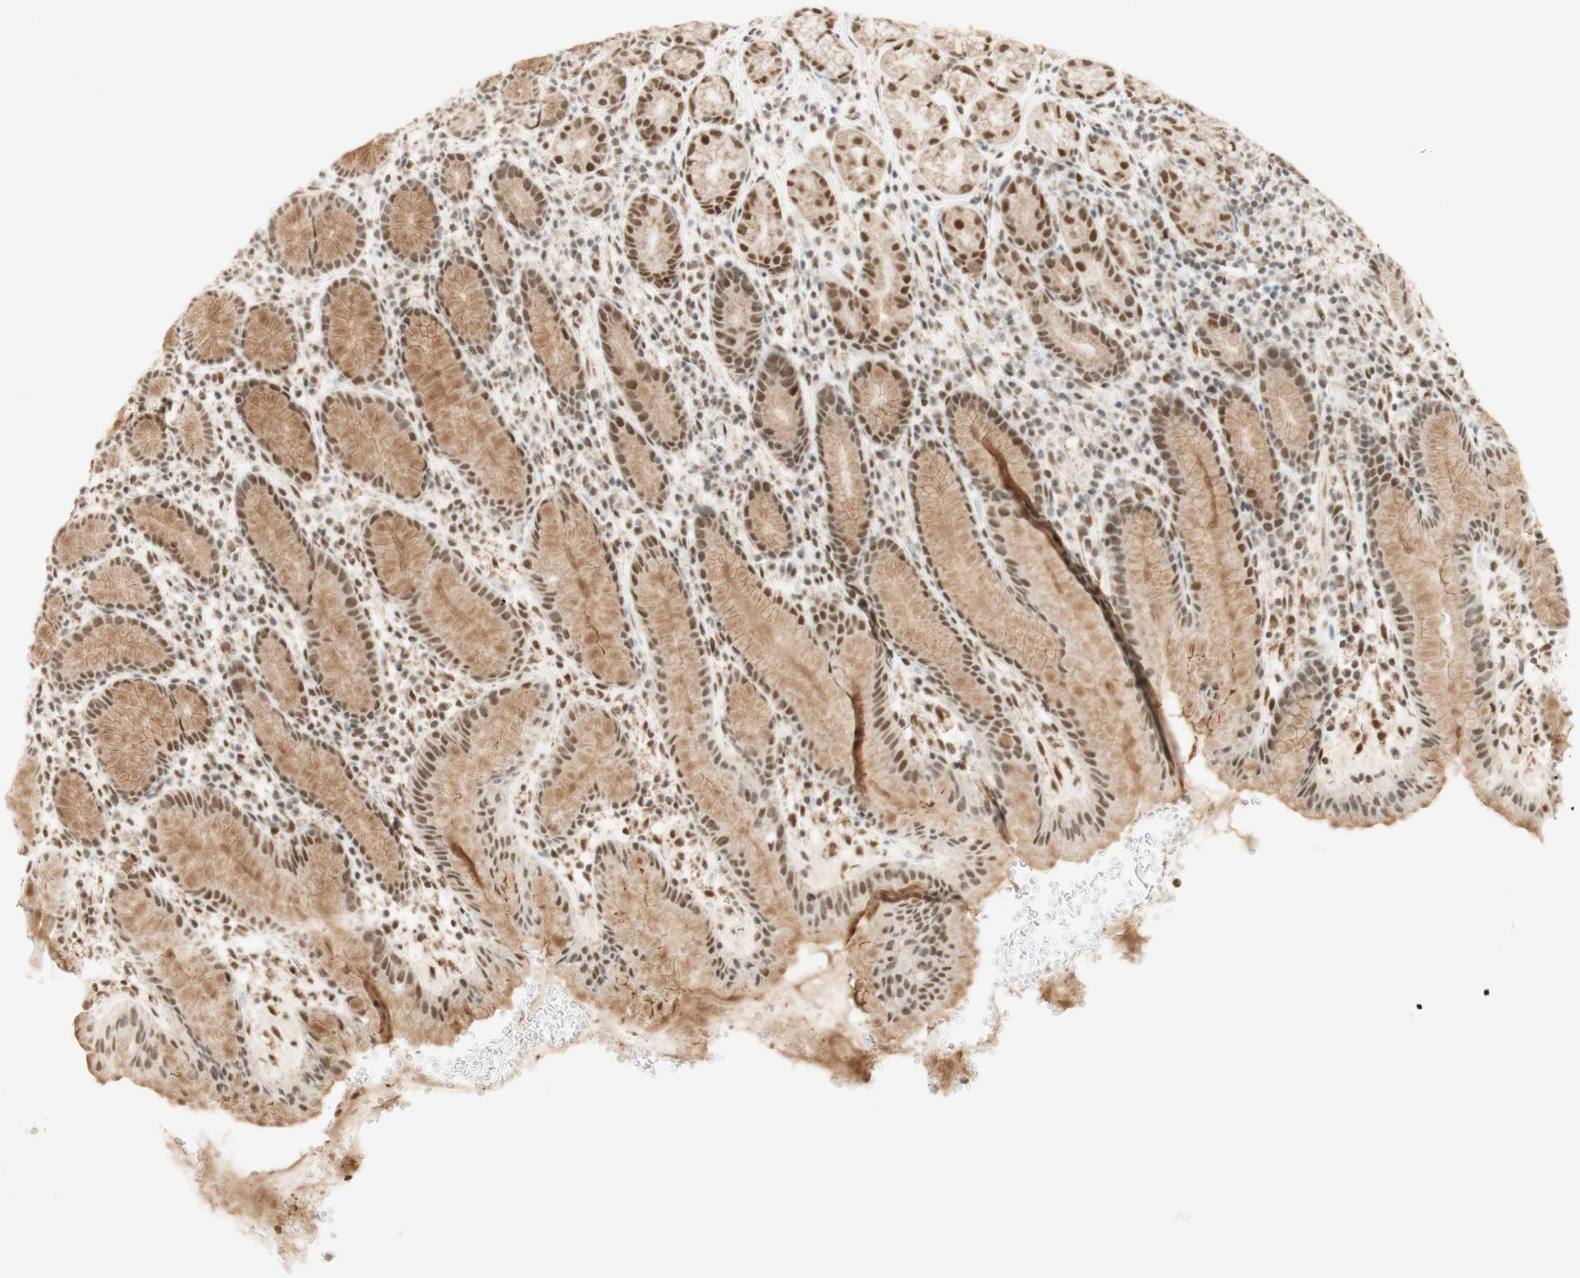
{"staining": {"intensity": "moderate", "quantity": ">75%", "location": "cytoplasmic/membranous,nuclear"}, "tissue": "stomach", "cell_type": "Glandular cells", "image_type": "normal", "snomed": [{"axis": "morphology", "description": "Normal tissue, NOS"}, {"axis": "topography", "description": "Stomach, lower"}], "caption": "Stomach stained for a protein exhibits moderate cytoplasmic/membranous,nuclear positivity in glandular cells. Immunohistochemistry stains the protein of interest in brown and the nuclei are stained blue.", "gene": "ZNF782", "patient": {"sex": "male", "age": 52}}